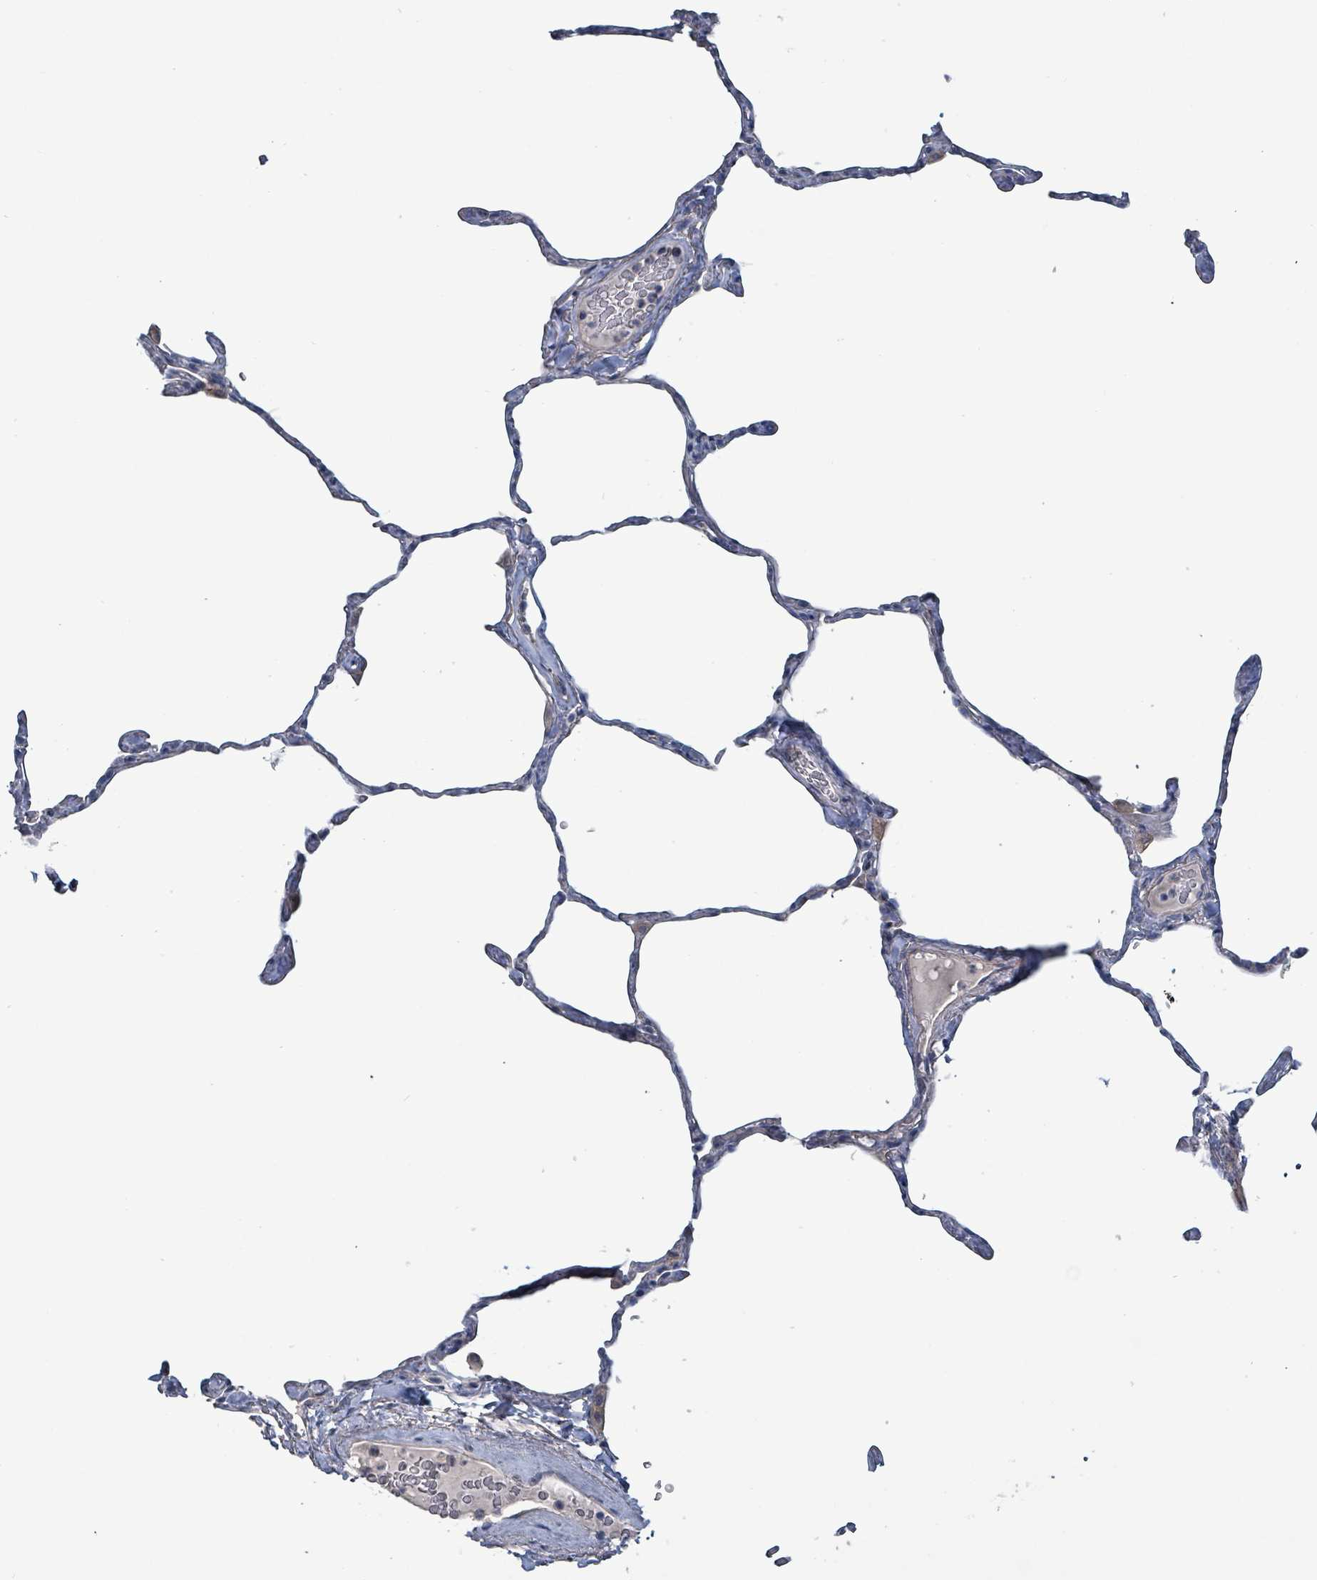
{"staining": {"intensity": "negative", "quantity": "none", "location": "none"}, "tissue": "lung", "cell_type": "Alveolar cells", "image_type": "normal", "snomed": [{"axis": "morphology", "description": "Normal tissue, NOS"}, {"axis": "topography", "description": "Lung"}], "caption": "Alveolar cells are negative for protein expression in benign human lung. (DAB IHC, high magnification).", "gene": "TAAR5", "patient": {"sex": "male", "age": 65}}